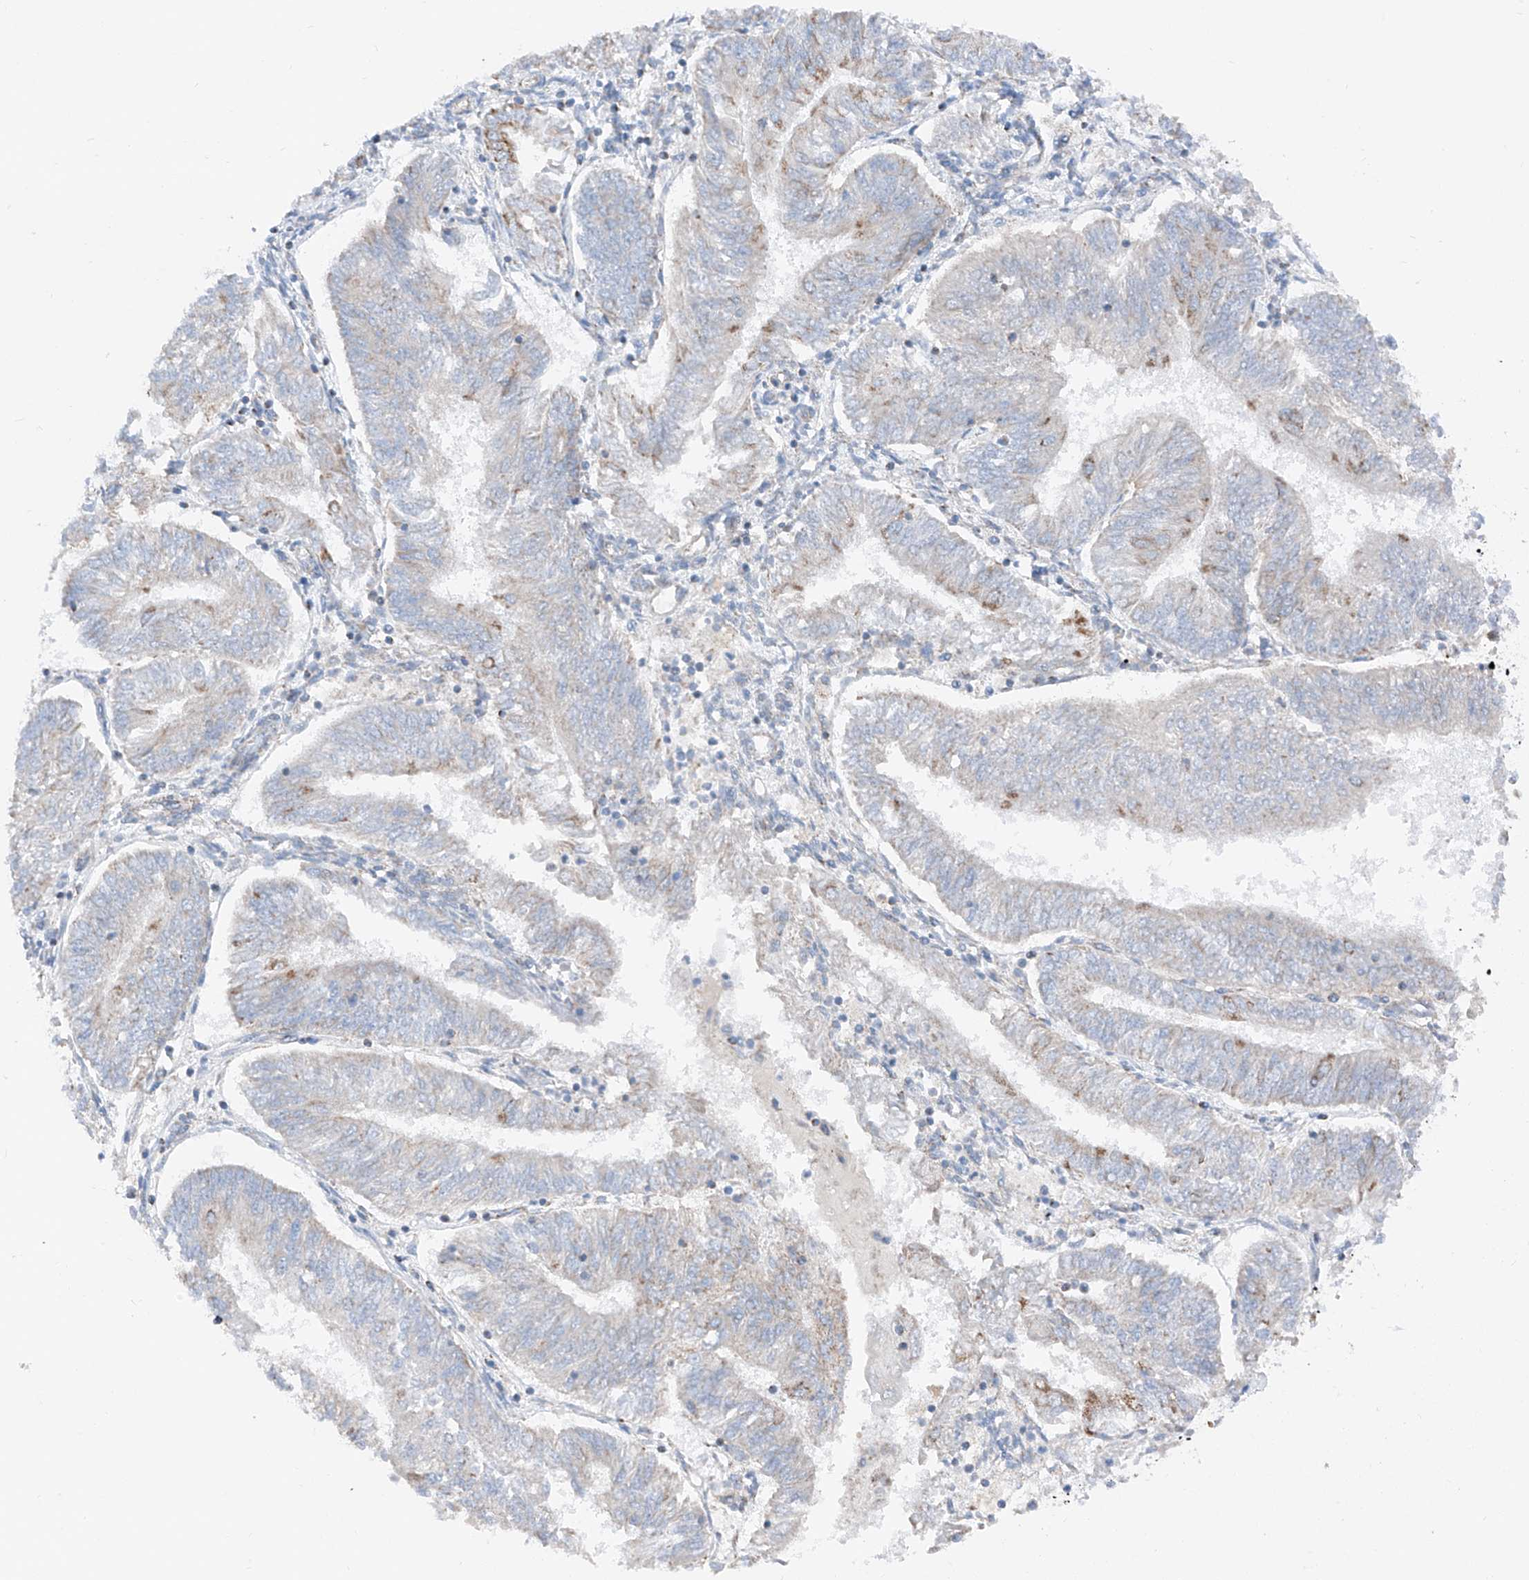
{"staining": {"intensity": "weak", "quantity": "<25%", "location": "cytoplasmic/membranous"}, "tissue": "endometrial cancer", "cell_type": "Tumor cells", "image_type": "cancer", "snomed": [{"axis": "morphology", "description": "Adenocarcinoma, NOS"}, {"axis": "topography", "description": "Endometrium"}], "caption": "High magnification brightfield microscopy of endometrial cancer (adenocarcinoma) stained with DAB (brown) and counterstained with hematoxylin (blue): tumor cells show no significant expression.", "gene": "MRAP", "patient": {"sex": "female", "age": 58}}